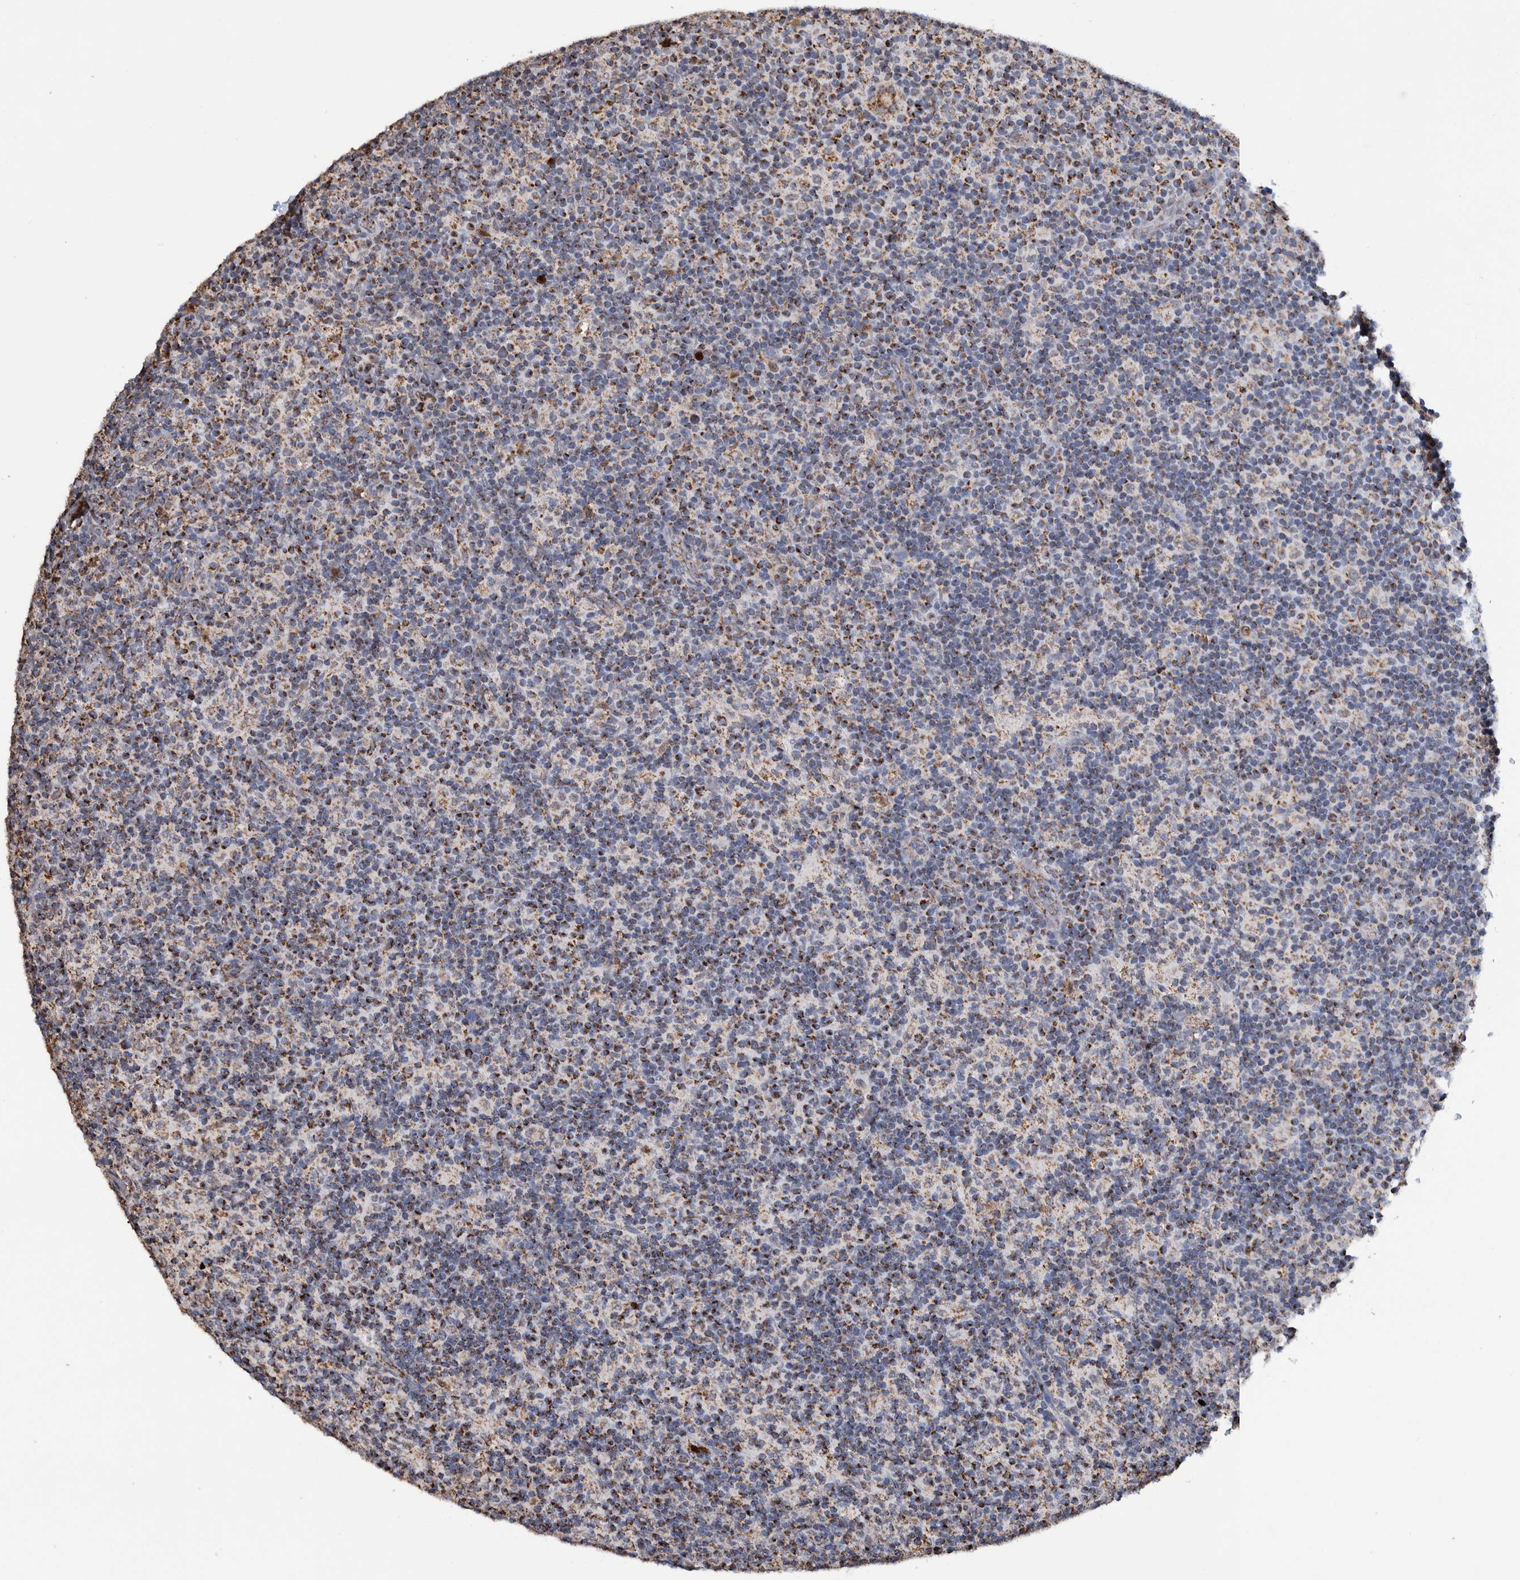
{"staining": {"intensity": "moderate", "quantity": "<25%", "location": "cytoplasmic/membranous"}, "tissue": "lymph node", "cell_type": "Germinal center cells", "image_type": "normal", "snomed": [{"axis": "morphology", "description": "Normal tissue, NOS"}, {"axis": "morphology", "description": "Inflammation, NOS"}, {"axis": "topography", "description": "Lymph node"}], "caption": "An image showing moderate cytoplasmic/membranous expression in about <25% of germinal center cells in benign lymph node, as visualized by brown immunohistochemical staining.", "gene": "DECR1", "patient": {"sex": "male", "age": 55}}